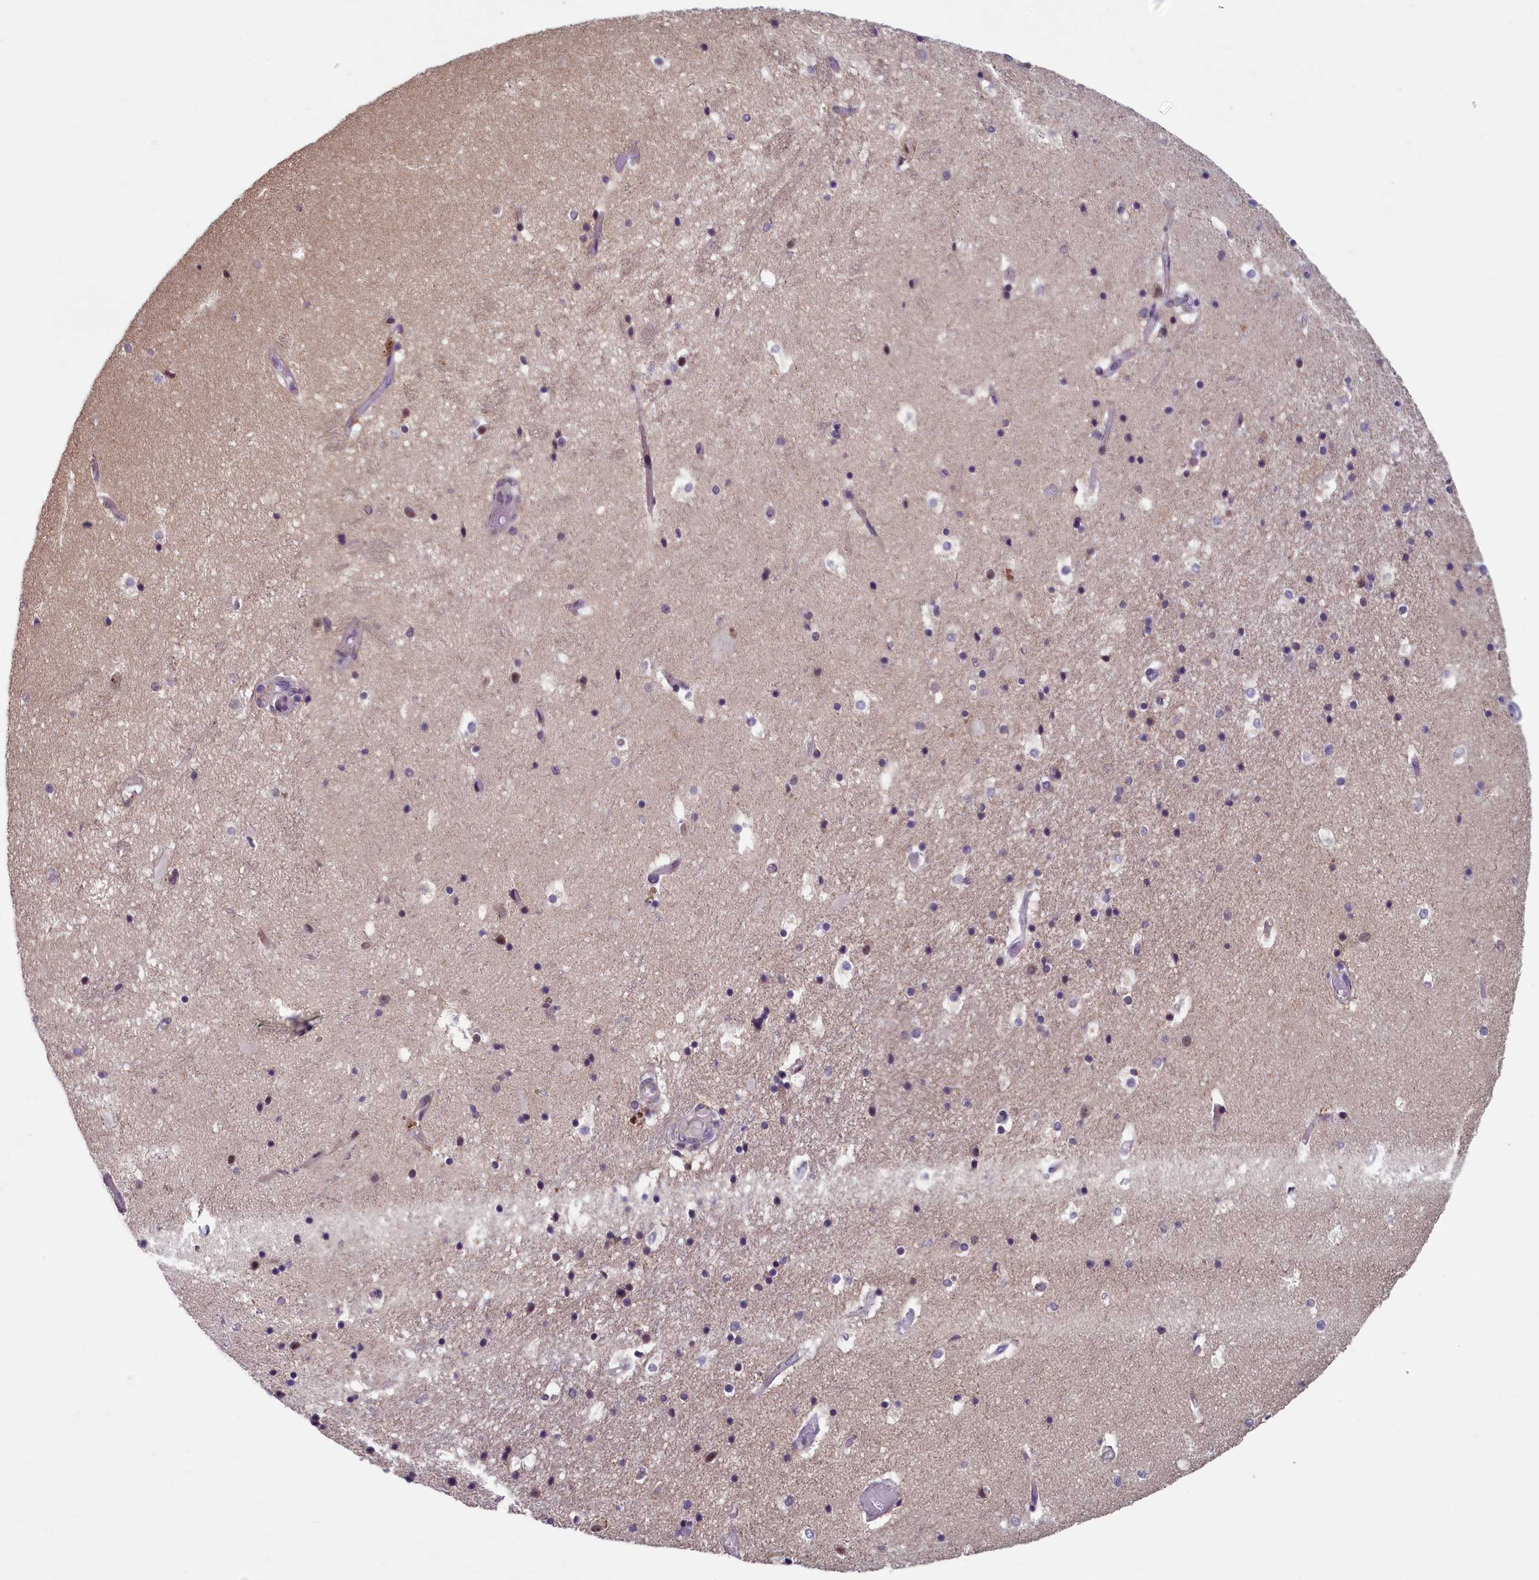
{"staining": {"intensity": "weak", "quantity": "<25%", "location": "nuclear"}, "tissue": "hippocampus", "cell_type": "Glial cells", "image_type": "normal", "snomed": [{"axis": "morphology", "description": "Normal tissue, NOS"}, {"axis": "topography", "description": "Hippocampus"}], "caption": "Histopathology image shows no significant protein staining in glial cells of normal hippocampus.", "gene": "CNEP1R1", "patient": {"sex": "female", "age": 52}}